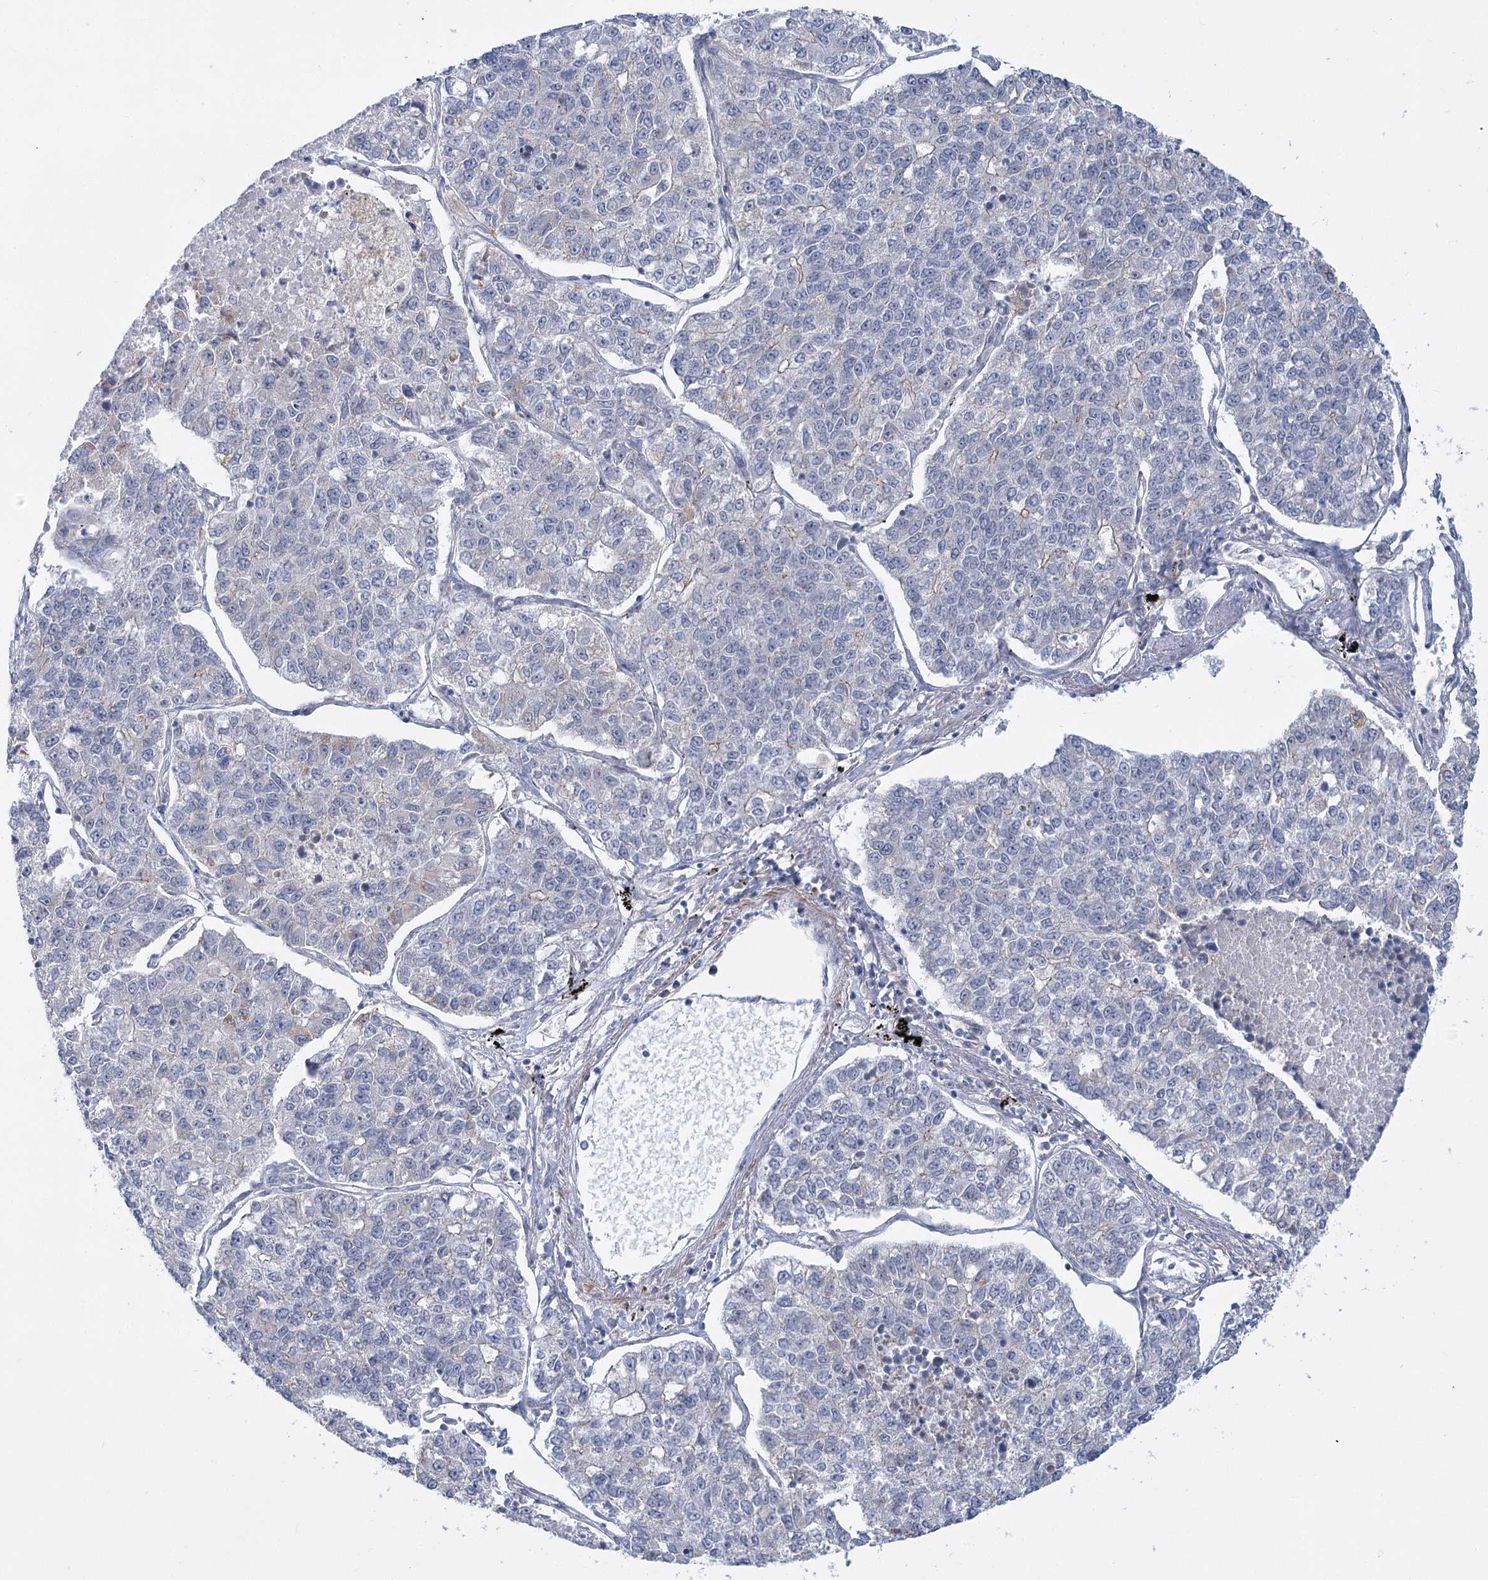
{"staining": {"intensity": "negative", "quantity": "none", "location": "none"}, "tissue": "lung cancer", "cell_type": "Tumor cells", "image_type": "cancer", "snomed": [{"axis": "morphology", "description": "Adenocarcinoma, NOS"}, {"axis": "topography", "description": "Lung"}], "caption": "Lung cancer (adenocarcinoma) was stained to show a protein in brown. There is no significant expression in tumor cells.", "gene": "ARSI", "patient": {"sex": "male", "age": 49}}